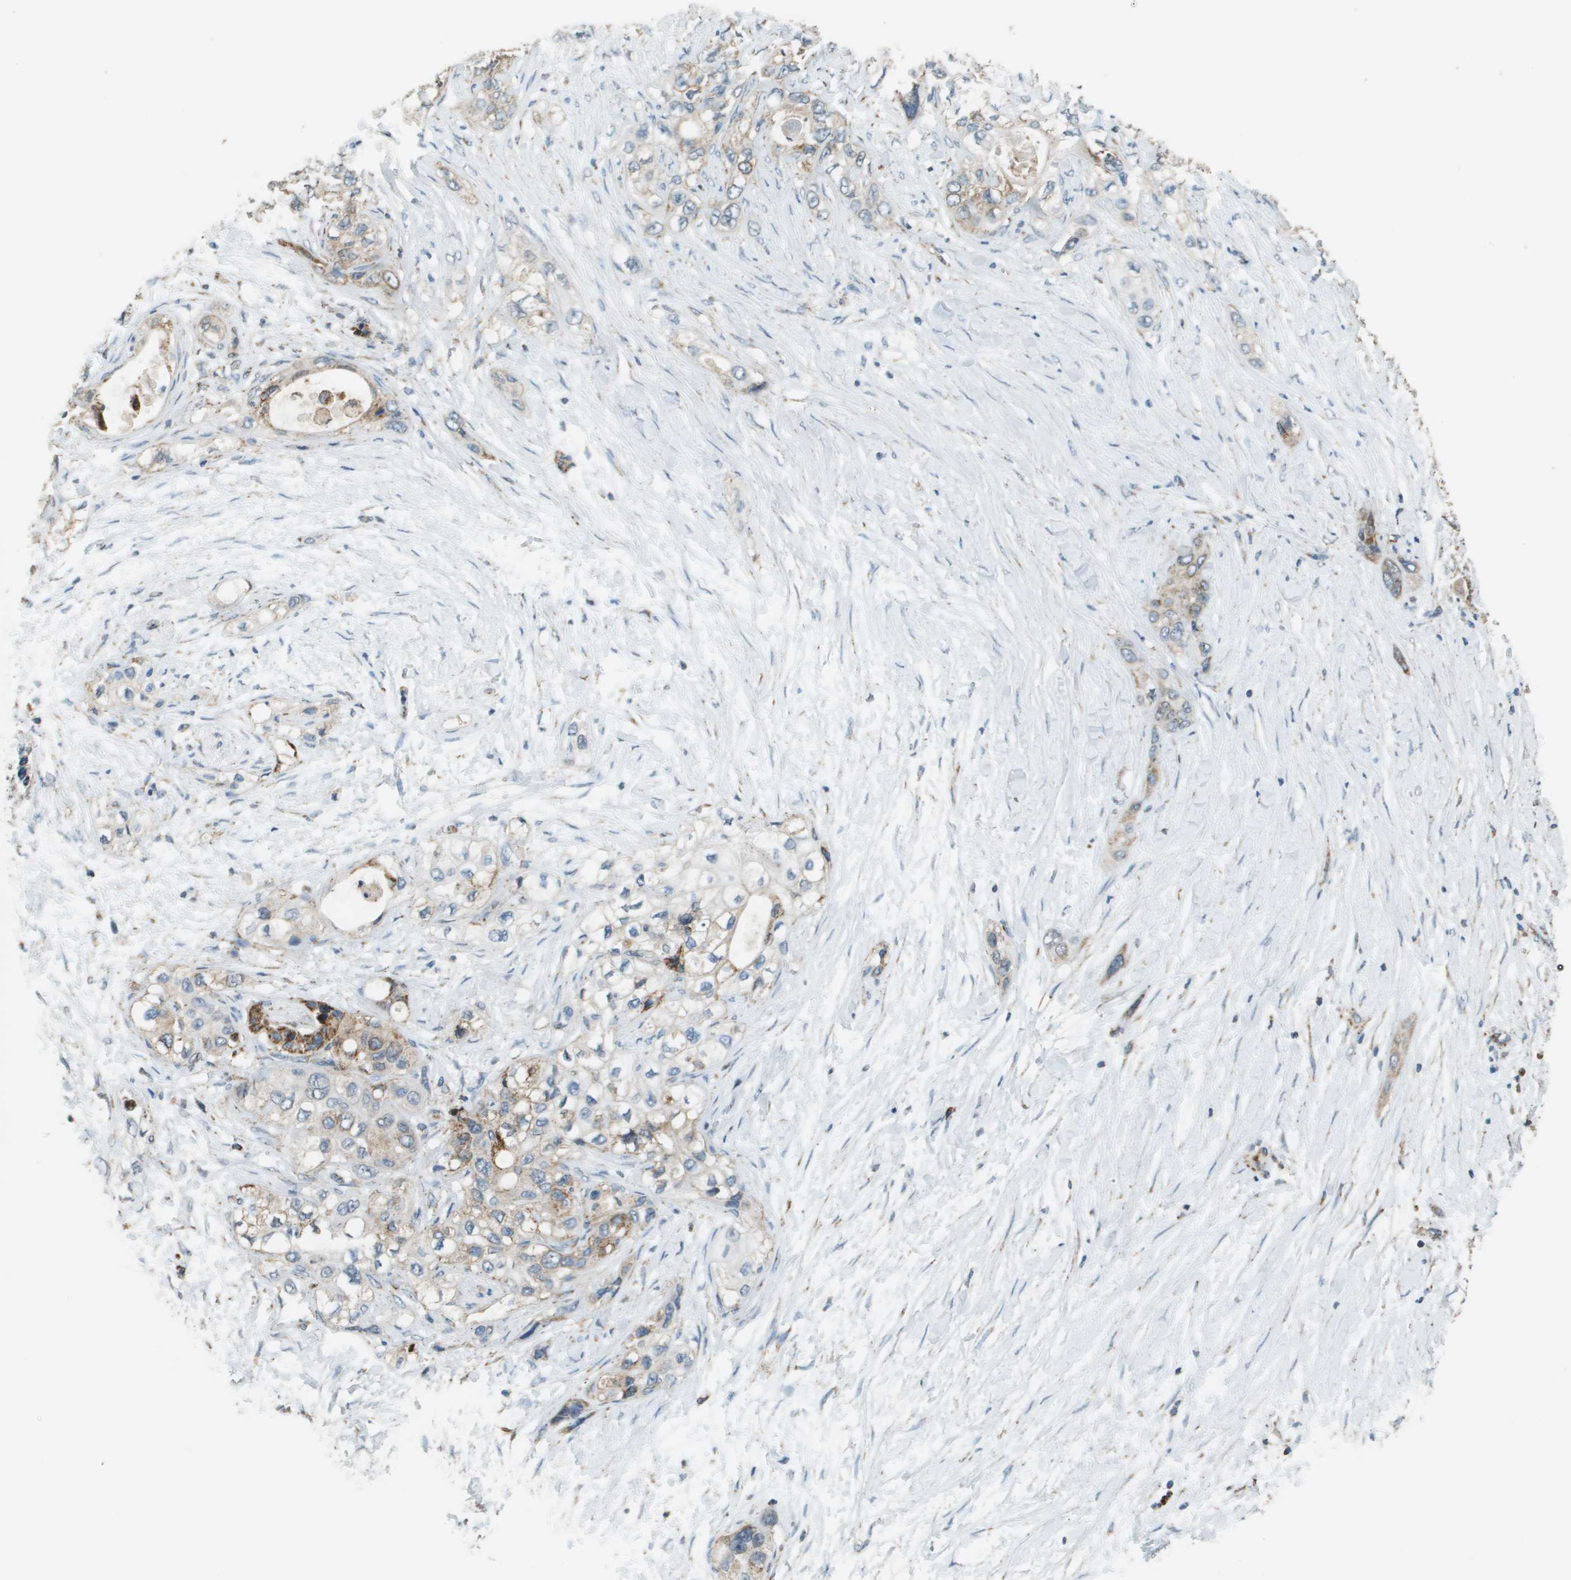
{"staining": {"intensity": "moderate", "quantity": ">75%", "location": "cytoplasmic/membranous"}, "tissue": "pancreatic cancer", "cell_type": "Tumor cells", "image_type": "cancer", "snomed": [{"axis": "morphology", "description": "Adenocarcinoma, NOS"}, {"axis": "topography", "description": "Pancreas"}], "caption": "IHC (DAB) staining of pancreatic cancer shows moderate cytoplasmic/membranous protein positivity in about >75% of tumor cells.", "gene": "FH", "patient": {"sex": "female", "age": 70}}